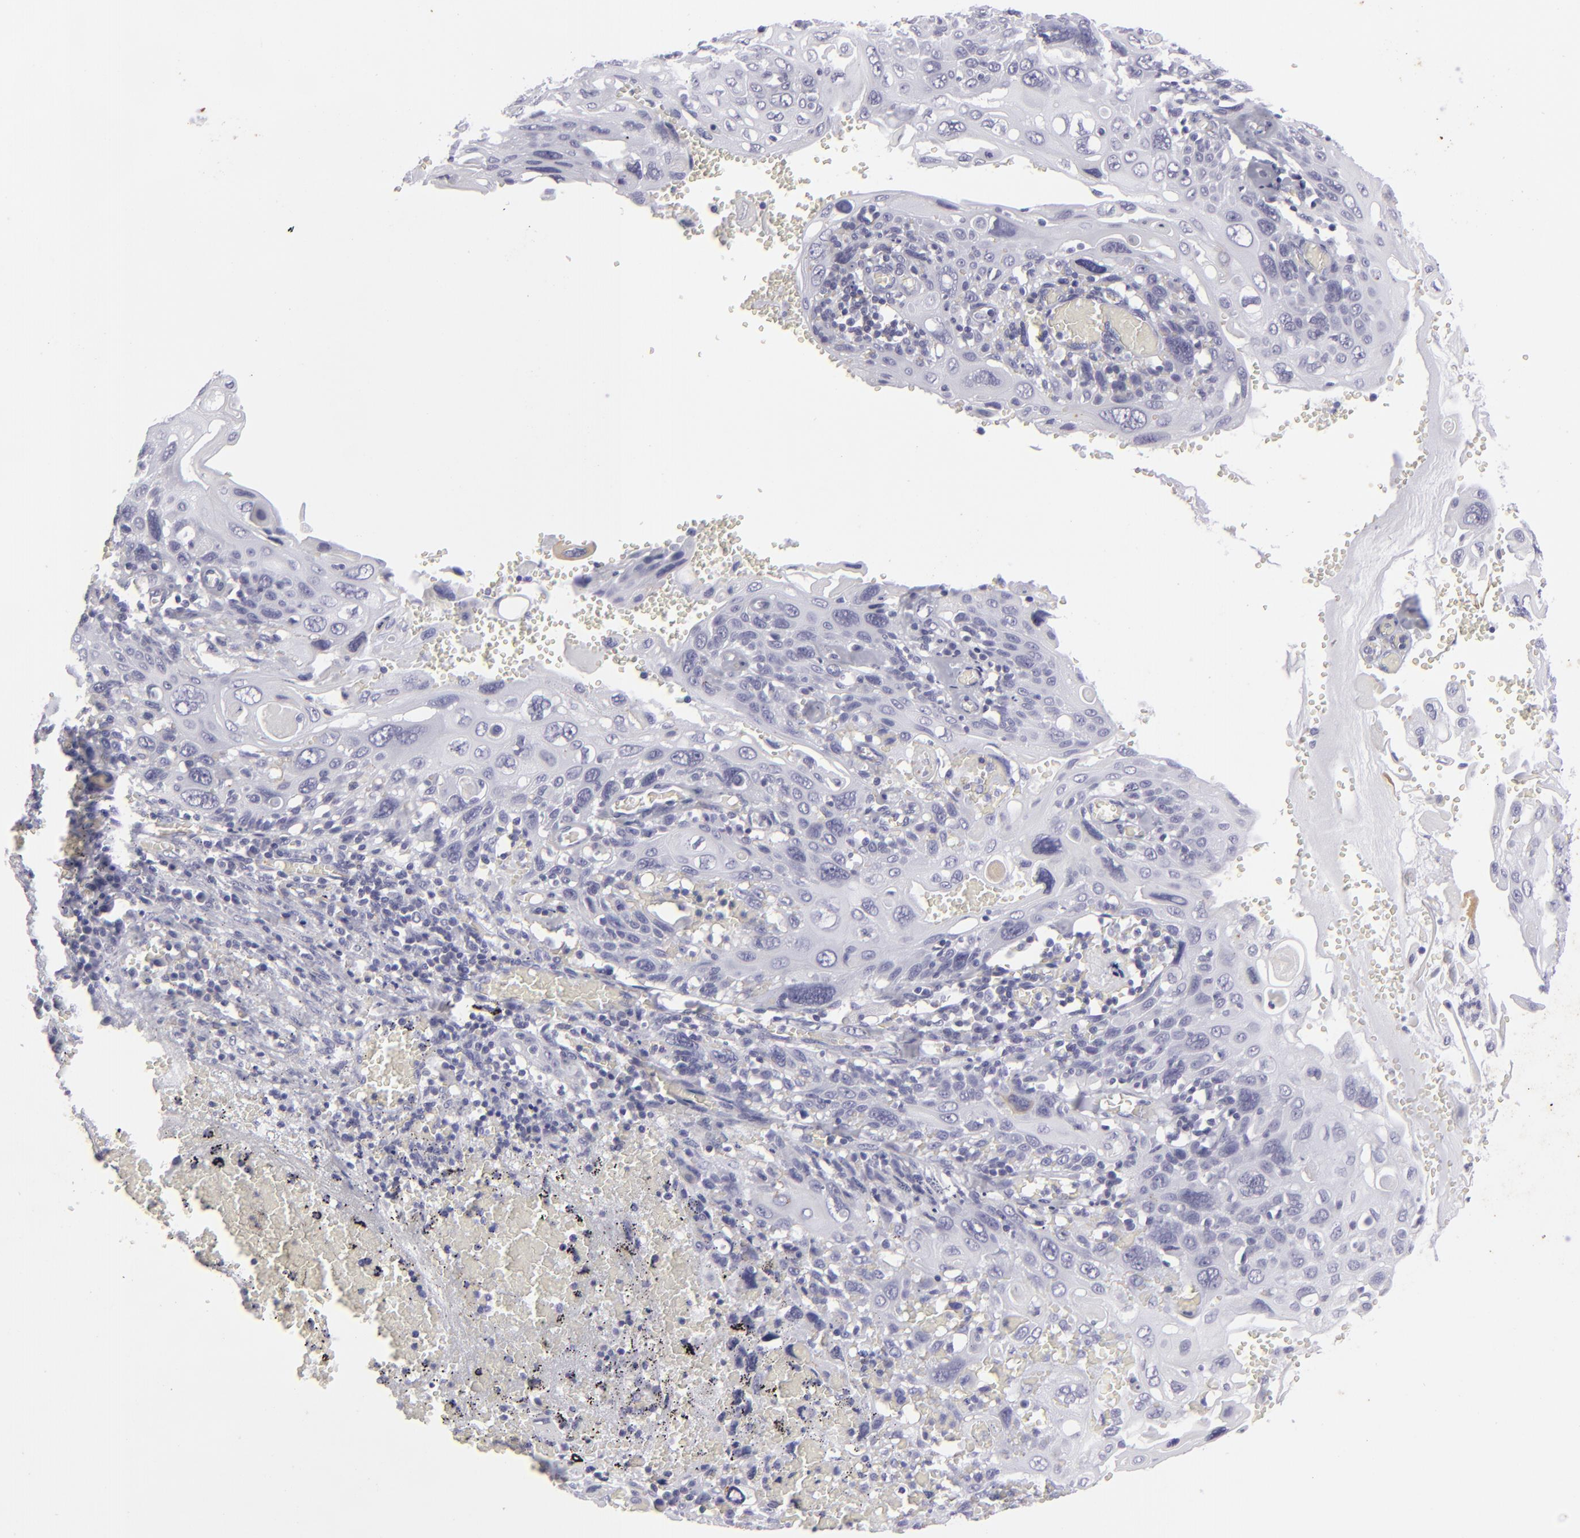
{"staining": {"intensity": "negative", "quantity": "none", "location": "none"}, "tissue": "cervical cancer", "cell_type": "Tumor cells", "image_type": "cancer", "snomed": [{"axis": "morphology", "description": "Squamous cell carcinoma, NOS"}, {"axis": "topography", "description": "Cervix"}], "caption": "Histopathology image shows no significant protein expression in tumor cells of squamous cell carcinoma (cervical).", "gene": "KRT1", "patient": {"sex": "female", "age": 54}}